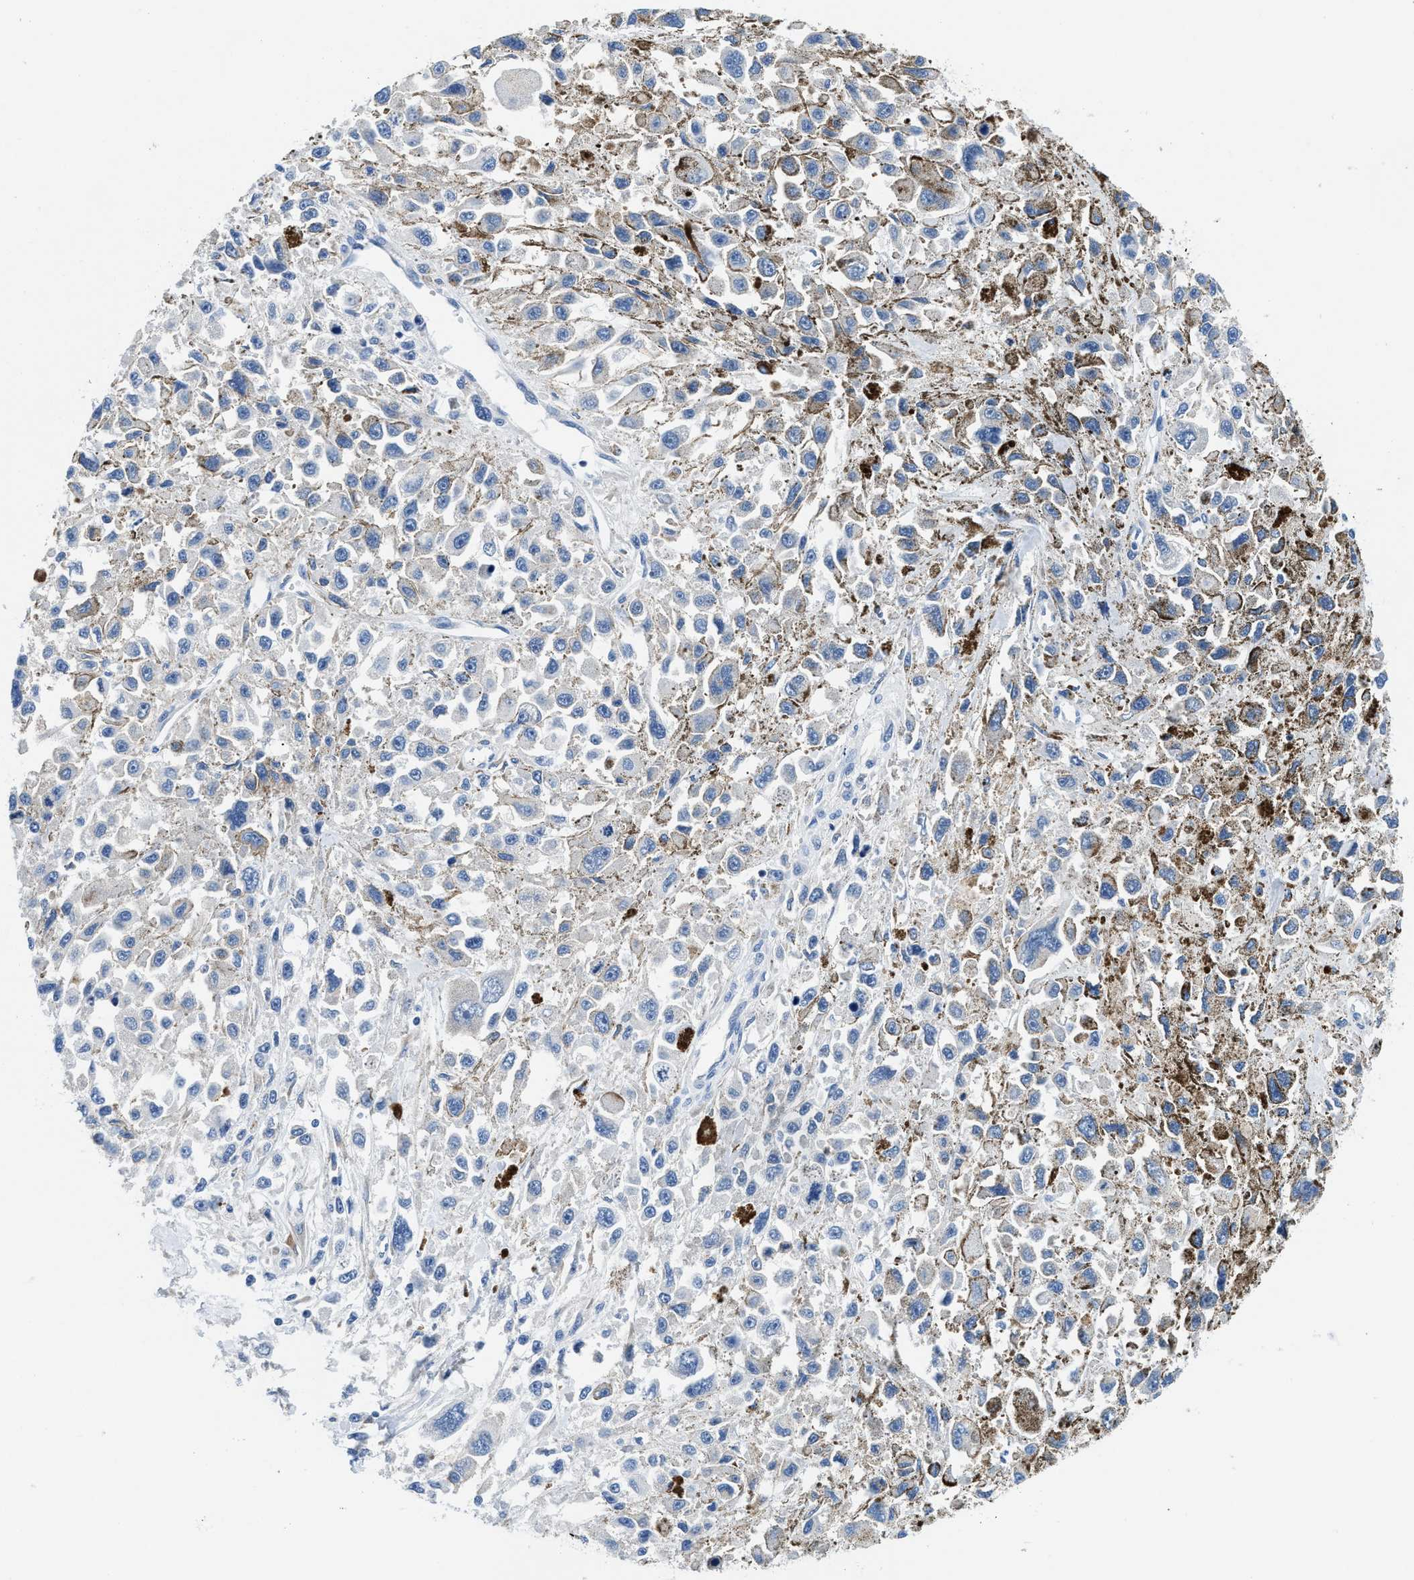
{"staining": {"intensity": "negative", "quantity": "none", "location": "none"}, "tissue": "melanoma", "cell_type": "Tumor cells", "image_type": "cancer", "snomed": [{"axis": "morphology", "description": "Malignant melanoma, Metastatic site"}, {"axis": "topography", "description": "Lymph node"}], "caption": "Histopathology image shows no protein expression in tumor cells of malignant melanoma (metastatic site) tissue. (DAB IHC visualized using brightfield microscopy, high magnification).", "gene": "IKBKE", "patient": {"sex": "male", "age": 59}}